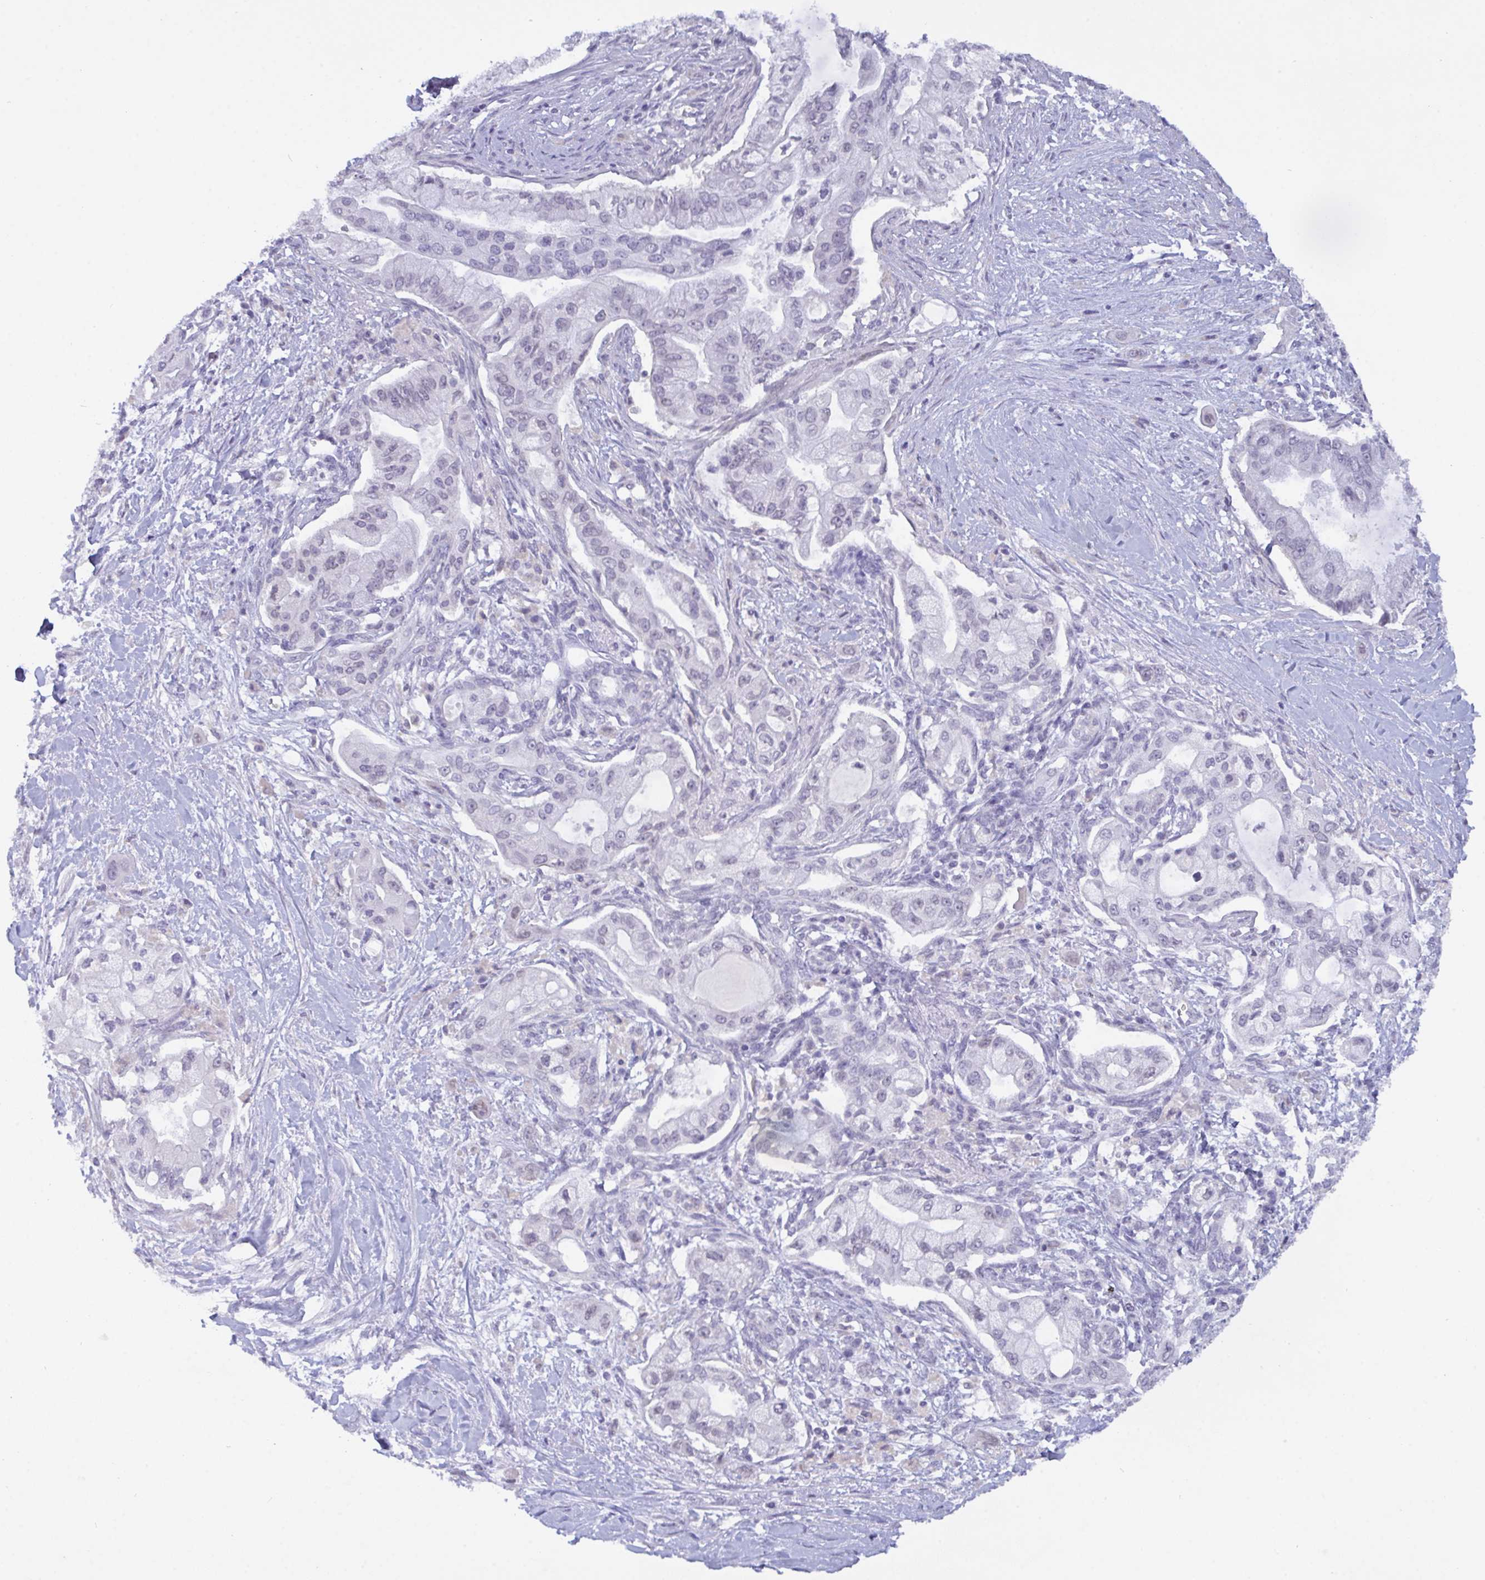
{"staining": {"intensity": "negative", "quantity": "none", "location": "none"}, "tissue": "pancreatic cancer", "cell_type": "Tumor cells", "image_type": "cancer", "snomed": [{"axis": "morphology", "description": "Adenocarcinoma, NOS"}, {"axis": "topography", "description": "Pancreas"}], "caption": "Tumor cells show no significant staining in pancreatic cancer.", "gene": "SERPINB13", "patient": {"sex": "male", "age": 57}}